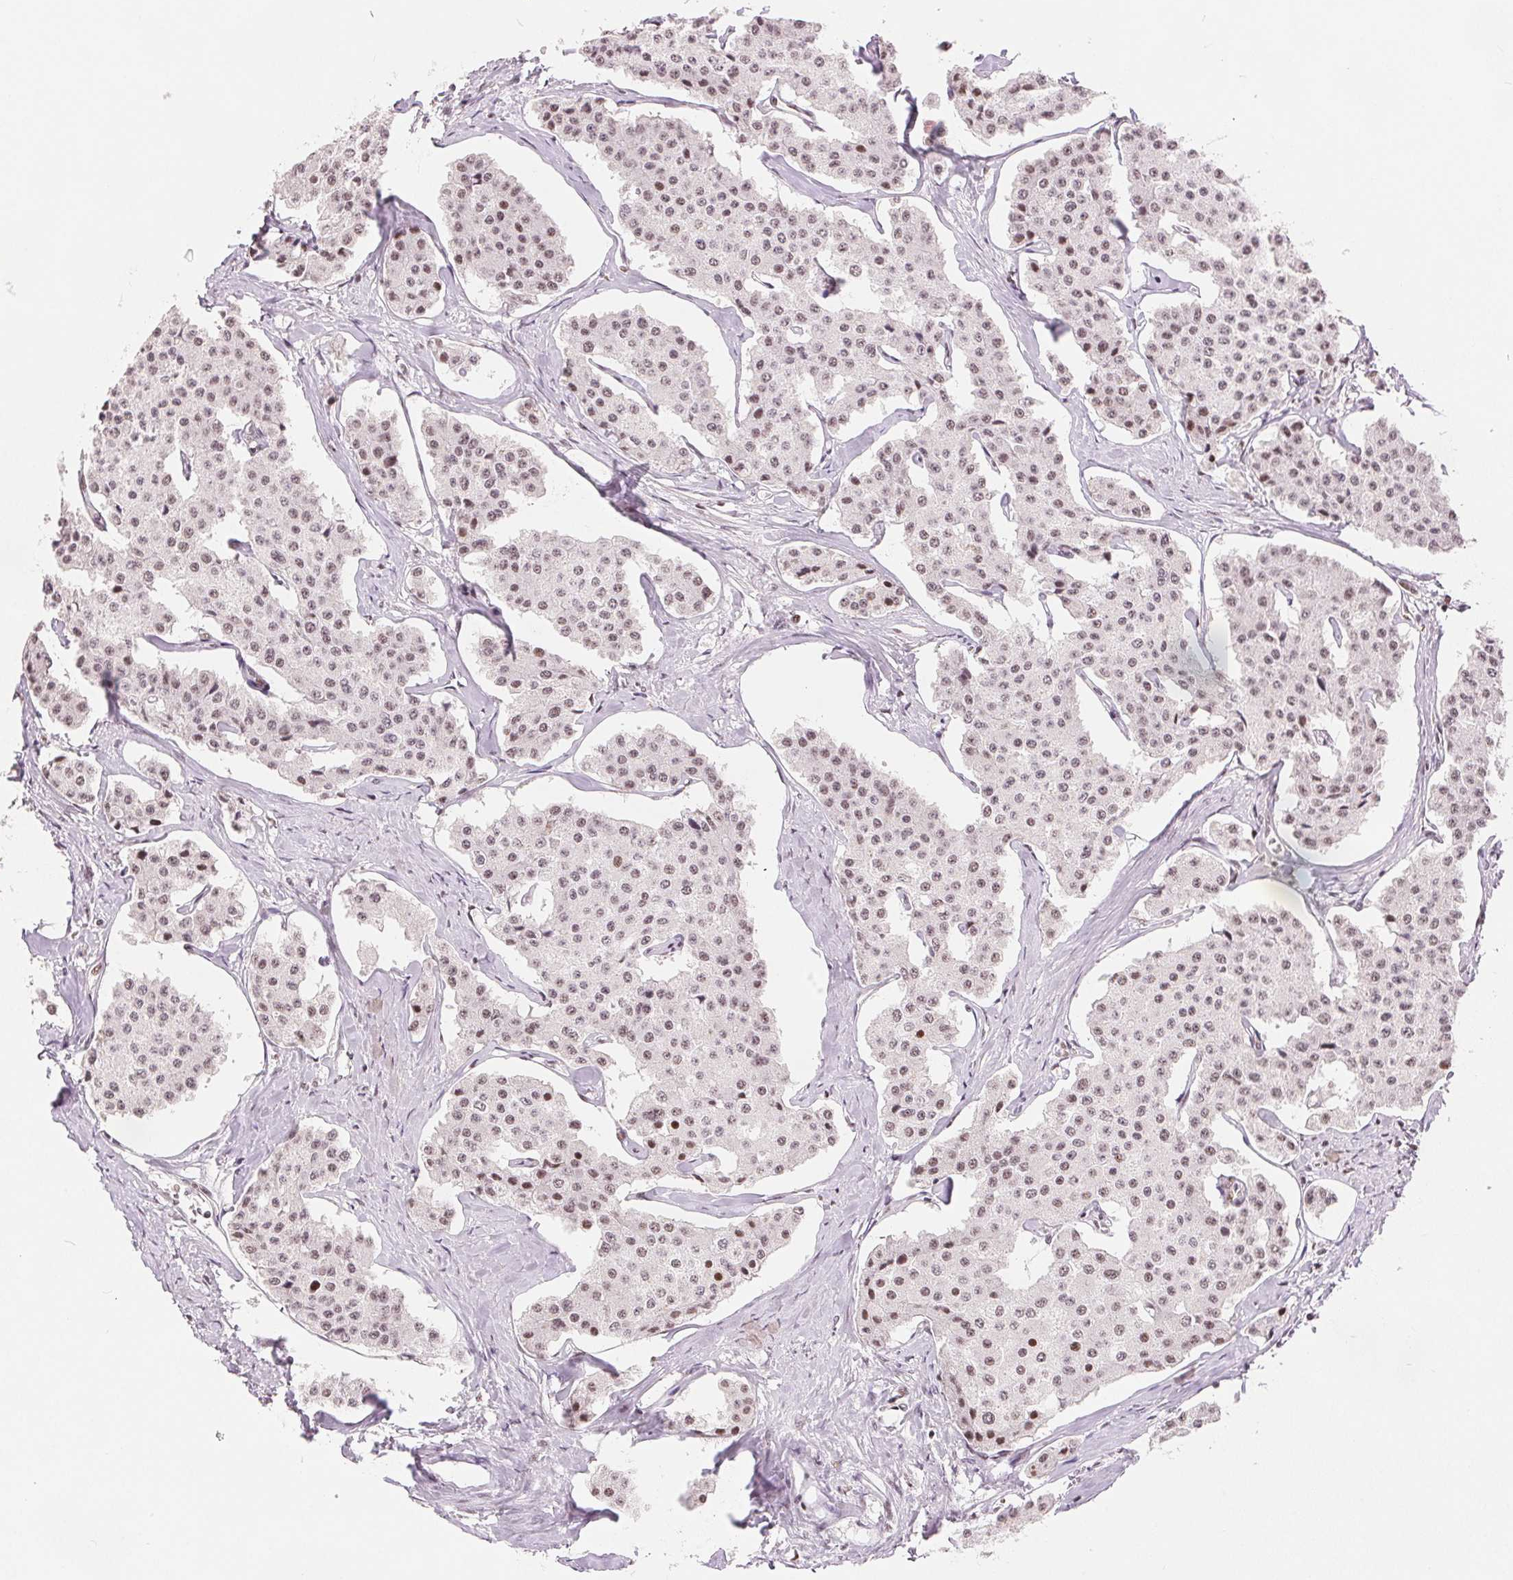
{"staining": {"intensity": "weak", "quantity": ">75%", "location": "nuclear"}, "tissue": "carcinoid", "cell_type": "Tumor cells", "image_type": "cancer", "snomed": [{"axis": "morphology", "description": "Carcinoid, malignant, NOS"}, {"axis": "topography", "description": "Small intestine"}], "caption": "Immunohistochemical staining of human carcinoid shows low levels of weak nuclear protein positivity in approximately >75% of tumor cells.", "gene": "ZNF703", "patient": {"sex": "female", "age": 65}}